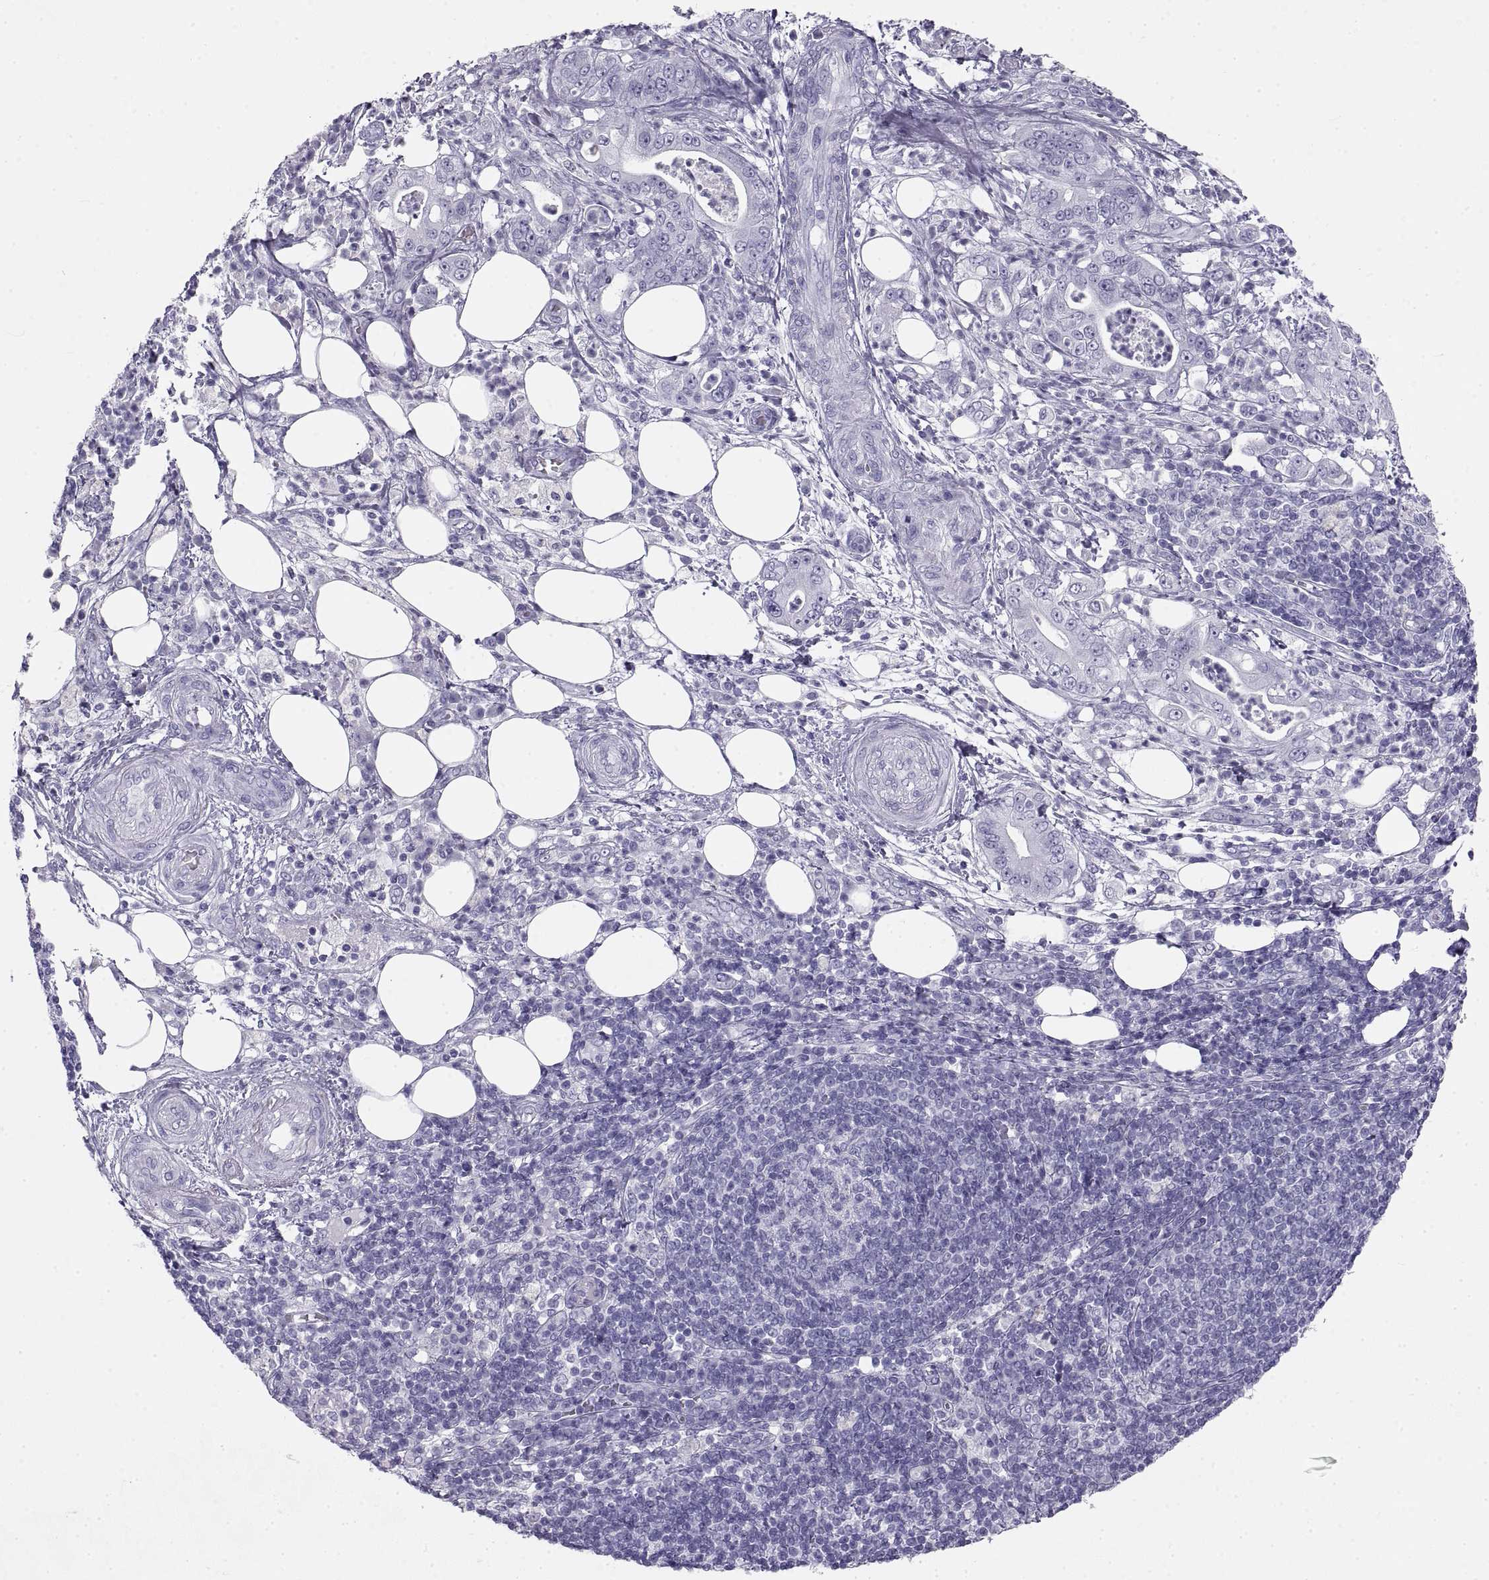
{"staining": {"intensity": "negative", "quantity": "none", "location": "none"}, "tissue": "pancreatic cancer", "cell_type": "Tumor cells", "image_type": "cancer", "snomed": [{"axis": "morphology", "description": "Adenocarcinoma, NOS"}, {"axis": "topography", "description": "Pancreas"}], "caption": "This histopathology image is of pancreatic adenocarcinoma stained with IHC to label a protein in brown with the nuclei are counter-stained blue. There is no positivity in tumor cells.", "gene": "RLBP1", "patient": {"sex": "male", "age": 71}}